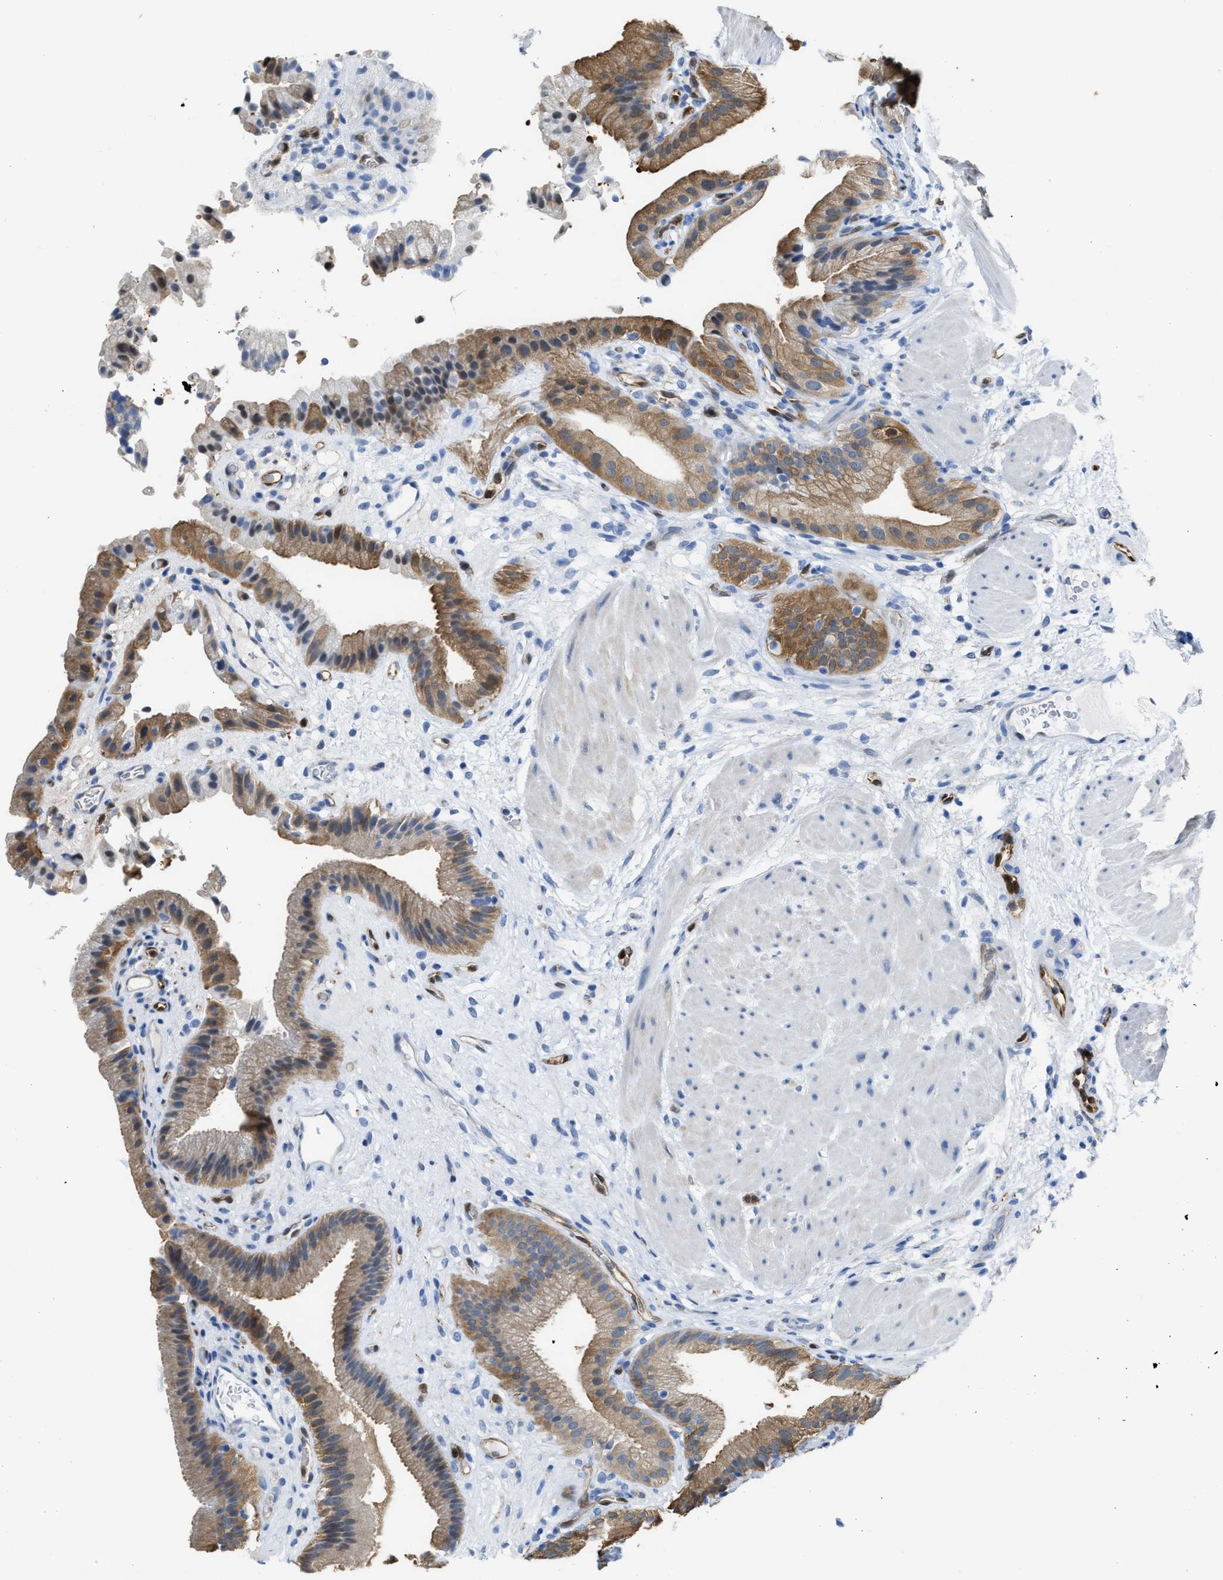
{"staining": {"intensity": "moderate", "quantity": ">75%", "location": "cytoplasmic/membranous"}, "tissue": "gallbladder", "cell_type": "Glandular cells", "image_type": "normal", "snomed": [{"axis": "morphology", "description": "Normal tissue, NOS"}, {"axis": "topography", "description": "Gallbladder"}], "caption": "A micrograph showing moderate cytoplasmic/membranous positivity in about >75% of glandular cells in unremarkable gallbladder, as visualized by brown immunohistochemical staining.", "gene": "ASS1", "patient": {"sex": "male", "age": 49}}